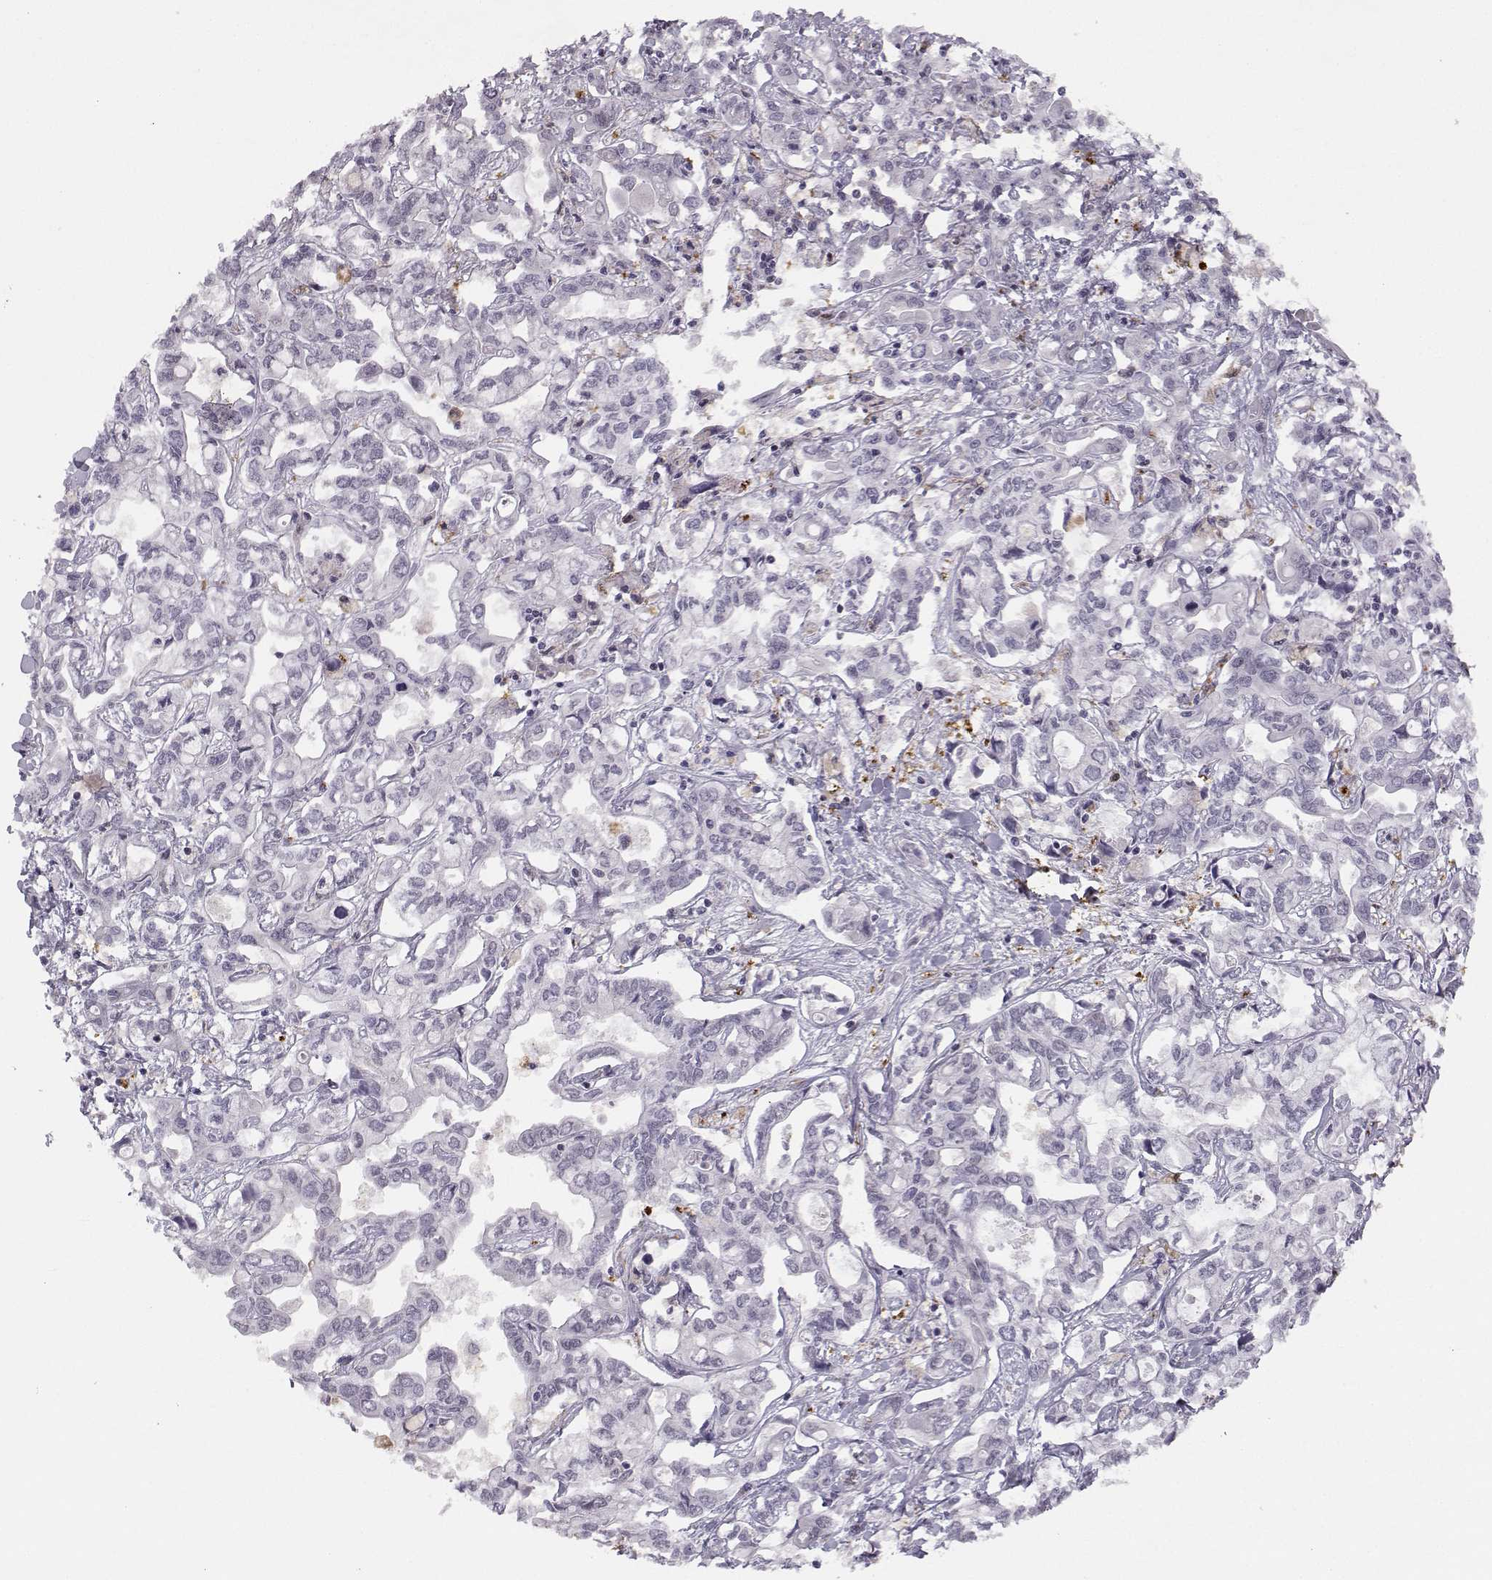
{"staining": {"intensity": "negative", "quantity": "none", "location": "none"}, "tissue": "liver cancer", "cell_type": "Tumor cells", "image_type": "cancer", "snomed": [{"axis": "morphology", "description": "Cholangiocarcinoma"}, {"axis": "topography", "description": "Liver"}], "caption": "This is an IHC micrograph of liver cancer. There is no positivity in tumor cells.", "gene": "HTR7", "patient": {"sex": "female", "age": 64}}